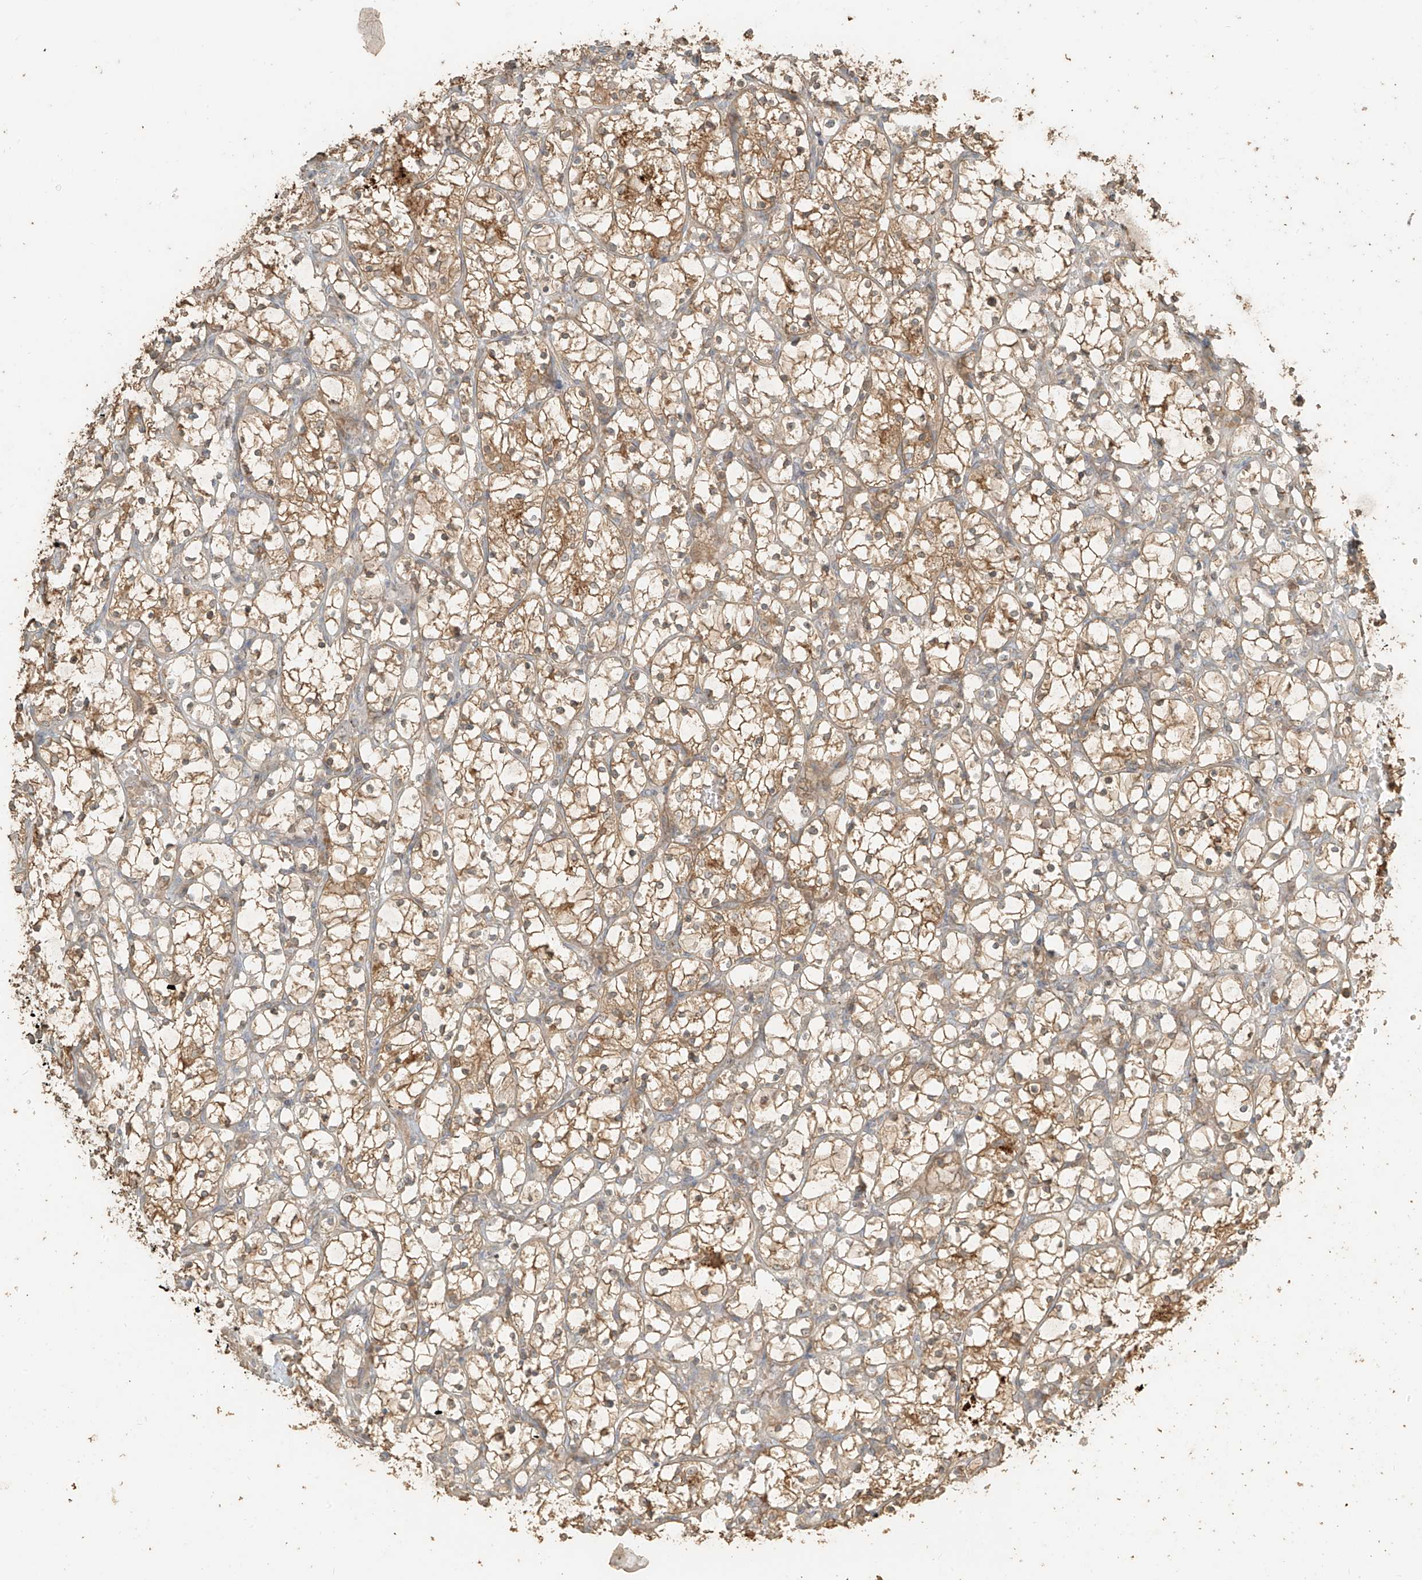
{"staining": {"intensity": "moderate", "quantity": ">75%", "location": "cytoplasmic/membranous"}, "tissue": "renal cancer", "cell_type": "Tumor cells", "image_type": "cancer", "snomed": [{"axis": "morphology", "description": "Adenocarcinoma, NOS"}, {"axis": "topography", "description": "Kidney"}], "caption": "Protein positivity by immunohistochemistry (IHC) exhibits moderate cytoplasmic/membranous expression in about >75% of tumor cells in renal cancer.", "gene": "RFTN2", "patient": {"sex": "female", "age": 69}}